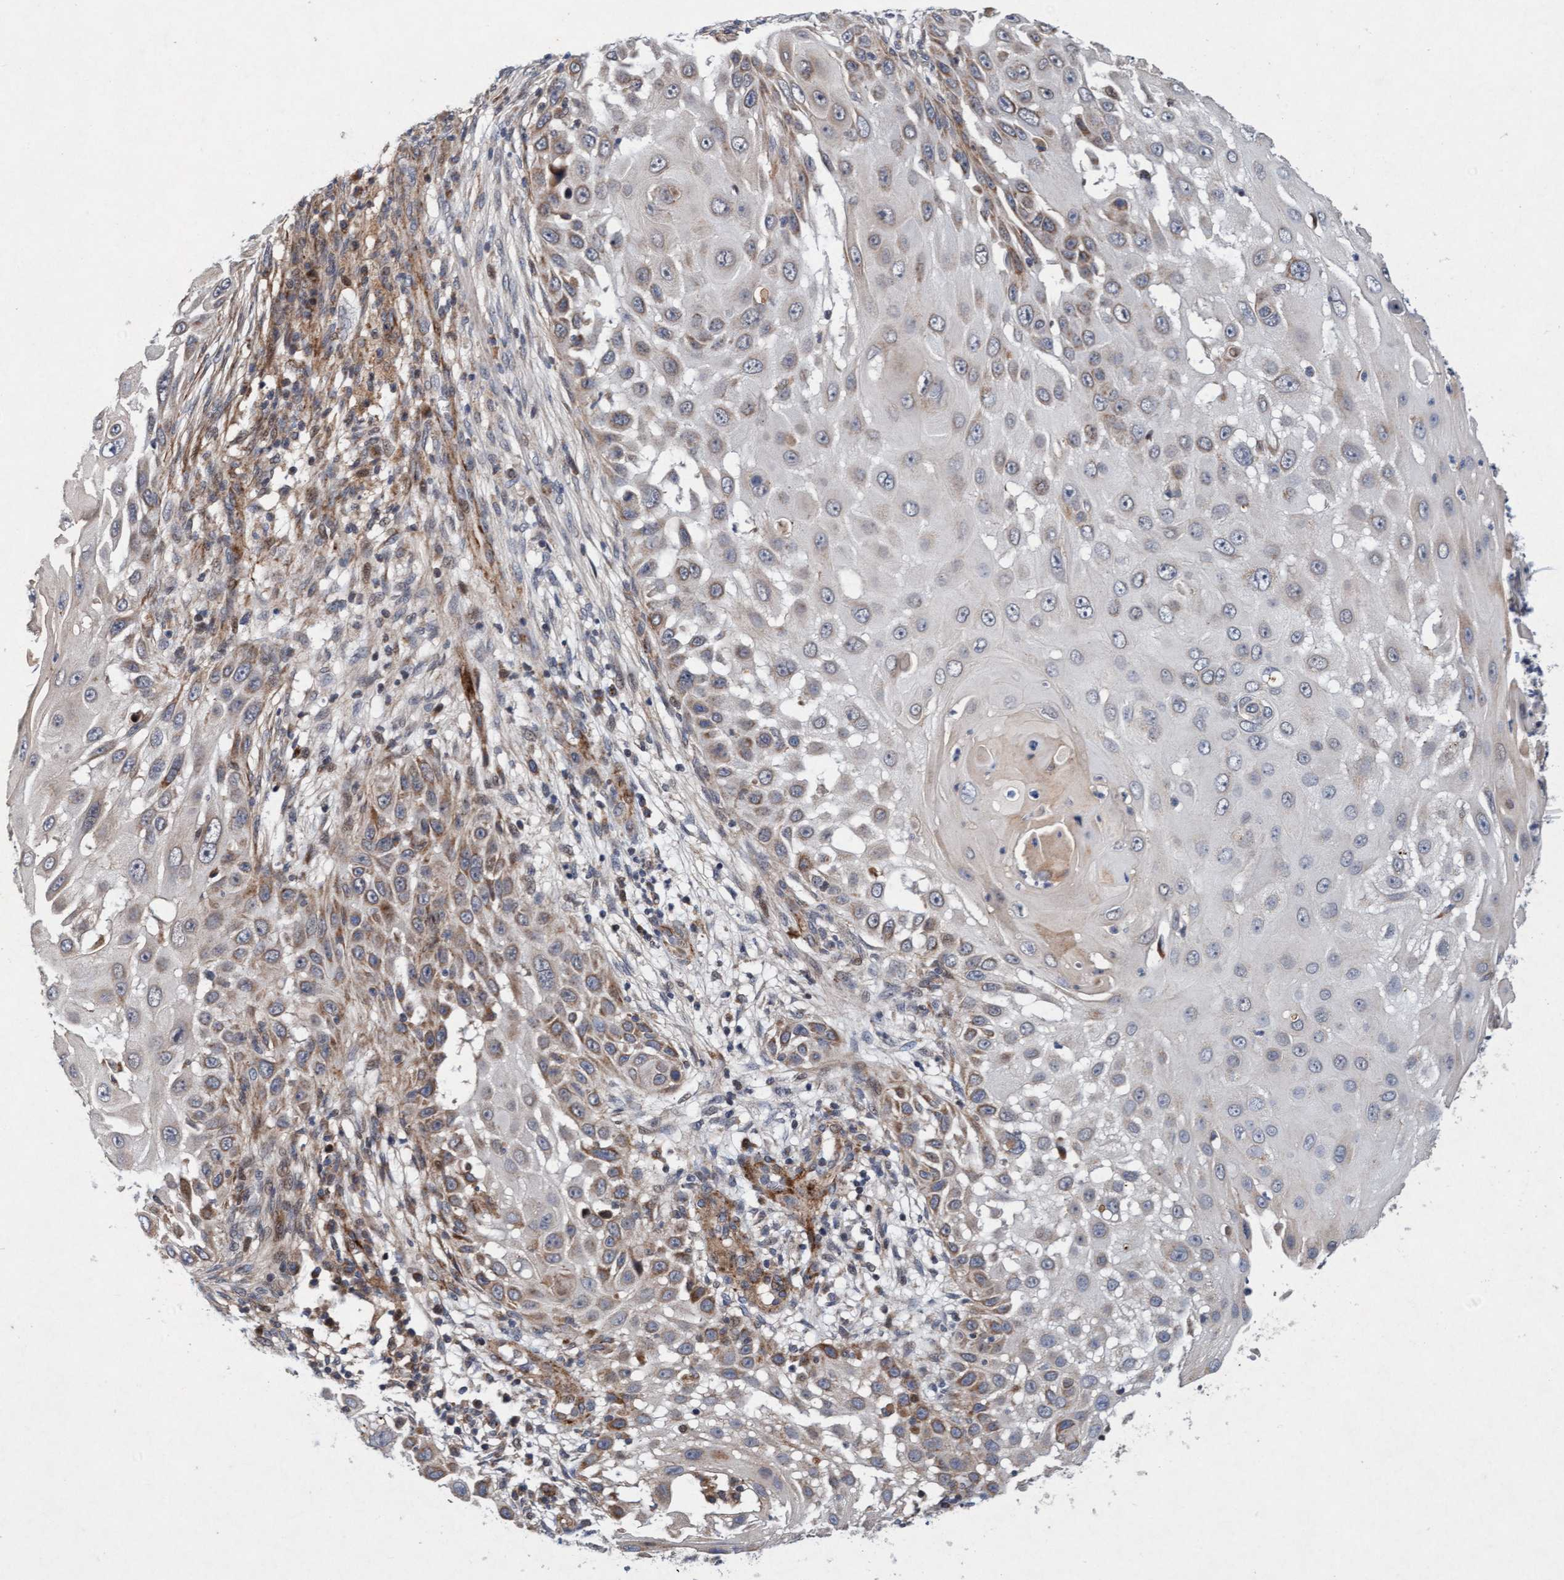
{"staining": {"intensity": "weak", "quantity": "25%-75%", "location": "cytoplasmic/membranous"}, "tissue": "skin cancer", "cell_type": "Tumor cells", "image_type": "cancer", "snomed": [{"axis": "morphology", "description": "Squamous cell carcinoma, NOS"}, {"axis": "topography", "description": "Skin"}], "caption": "The photomicrograph reveals a brown stain indicating the presence of a protein in the cytoplasmic/membranous of tumor cells in skin cancer (squamous cell carcinoma). (brown staining indicates protein expression, while blue staining denotes nuclei).", "gene": "TMEM70", "patient": {"sex": "female", "age": 44}}